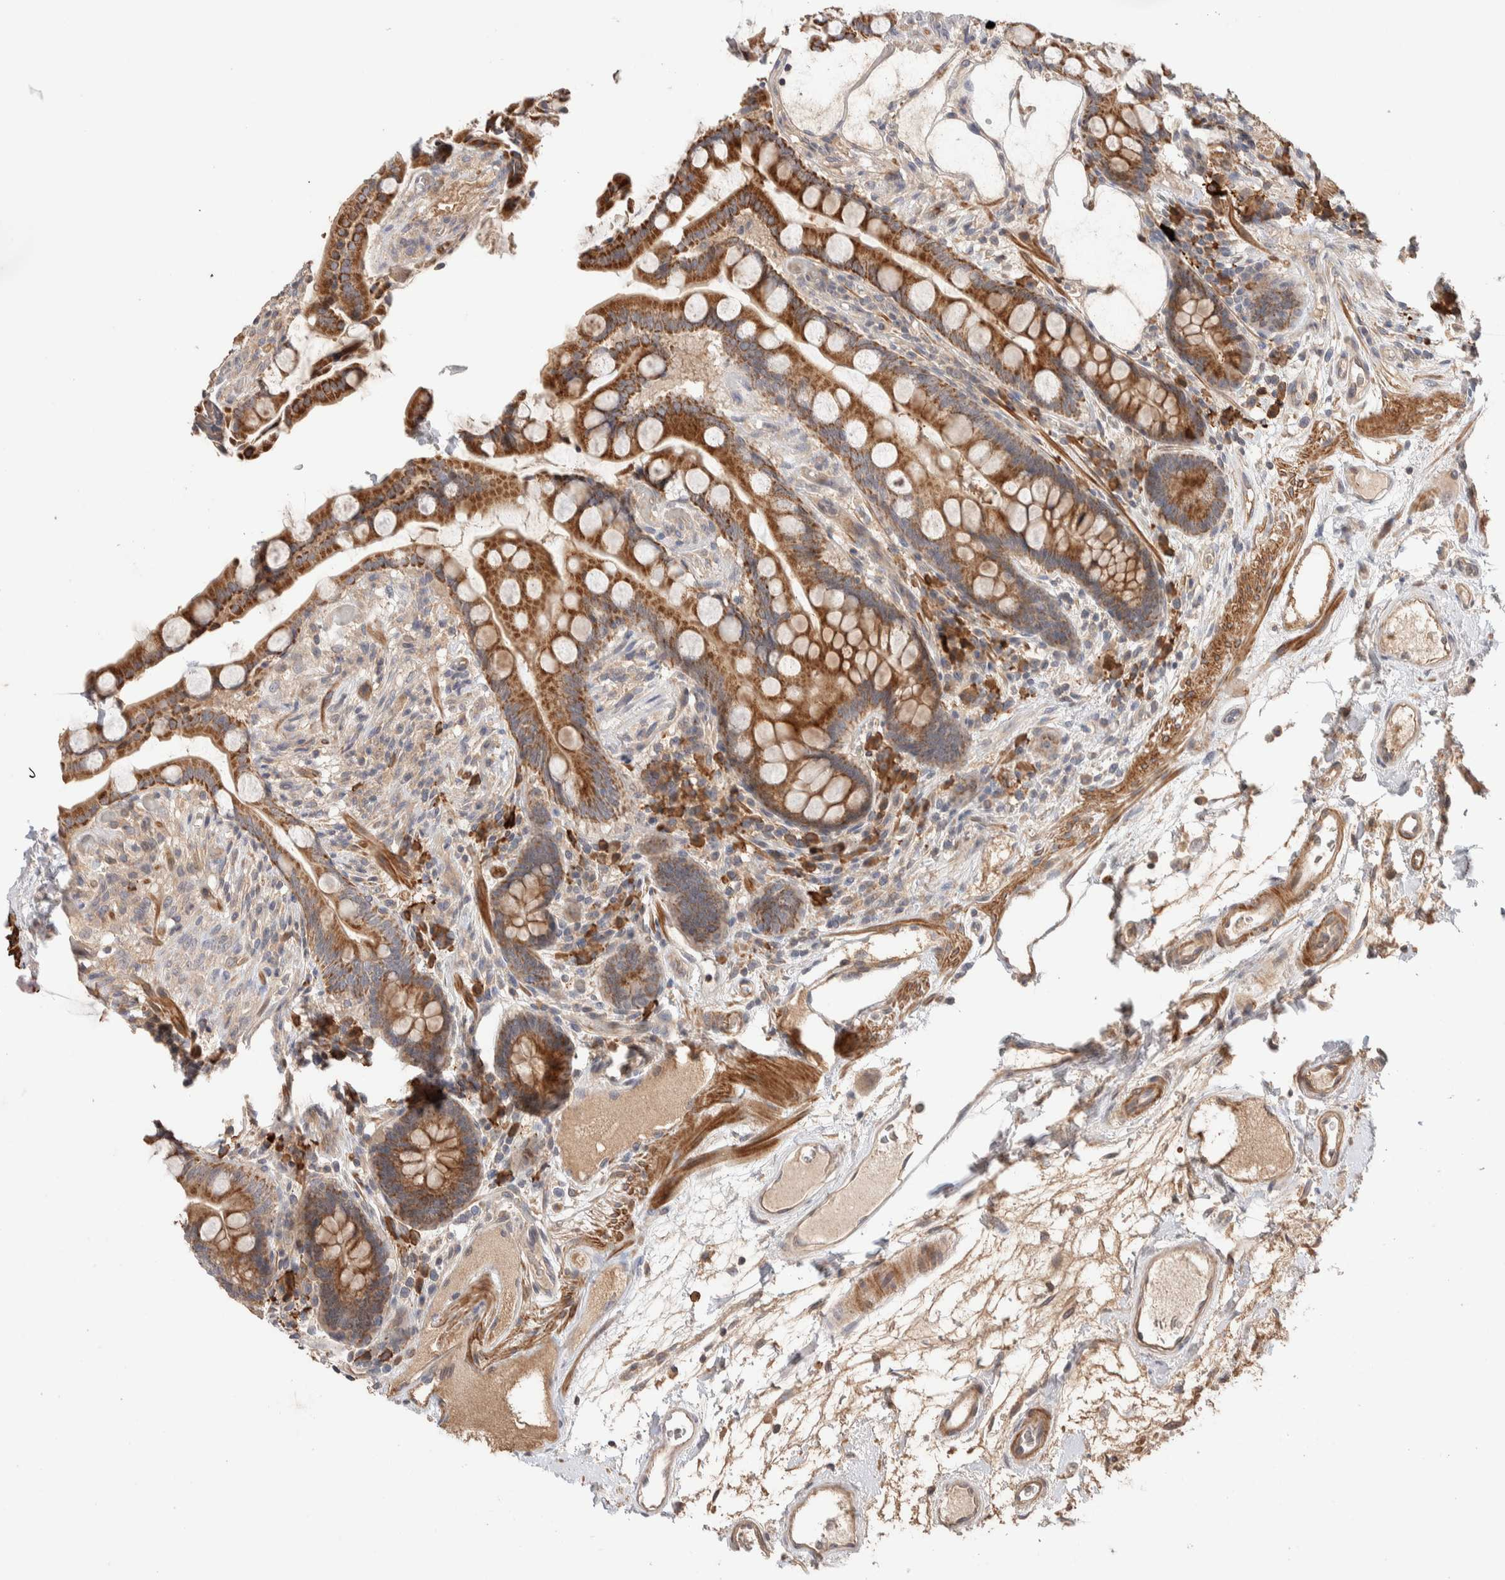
{"staining": {"intensity": "moderate", "quantity": ">75%", "location": "cytoplasmic/membranous"}, "tissue": "colon", "cell_type": "Endothelial cells", "image_type": "normal", "snomed": [{"axis": "morphology", "description": "Normal tissue, NOS"}, {"axis": "topography", "description": "Colon"}], "caption": "Immunohistochemistry (IHC) photomicrograph of unremarkable colon: colon stained using IHC reveals medium levels of moderate protein expression localized specifically in the cytoplasmic/membranous of endothelial cells, appearing as a cytoplasmic/membranous brown color.", "gene": "WDR91", "patient": {"sex": "male", "age": 73}}